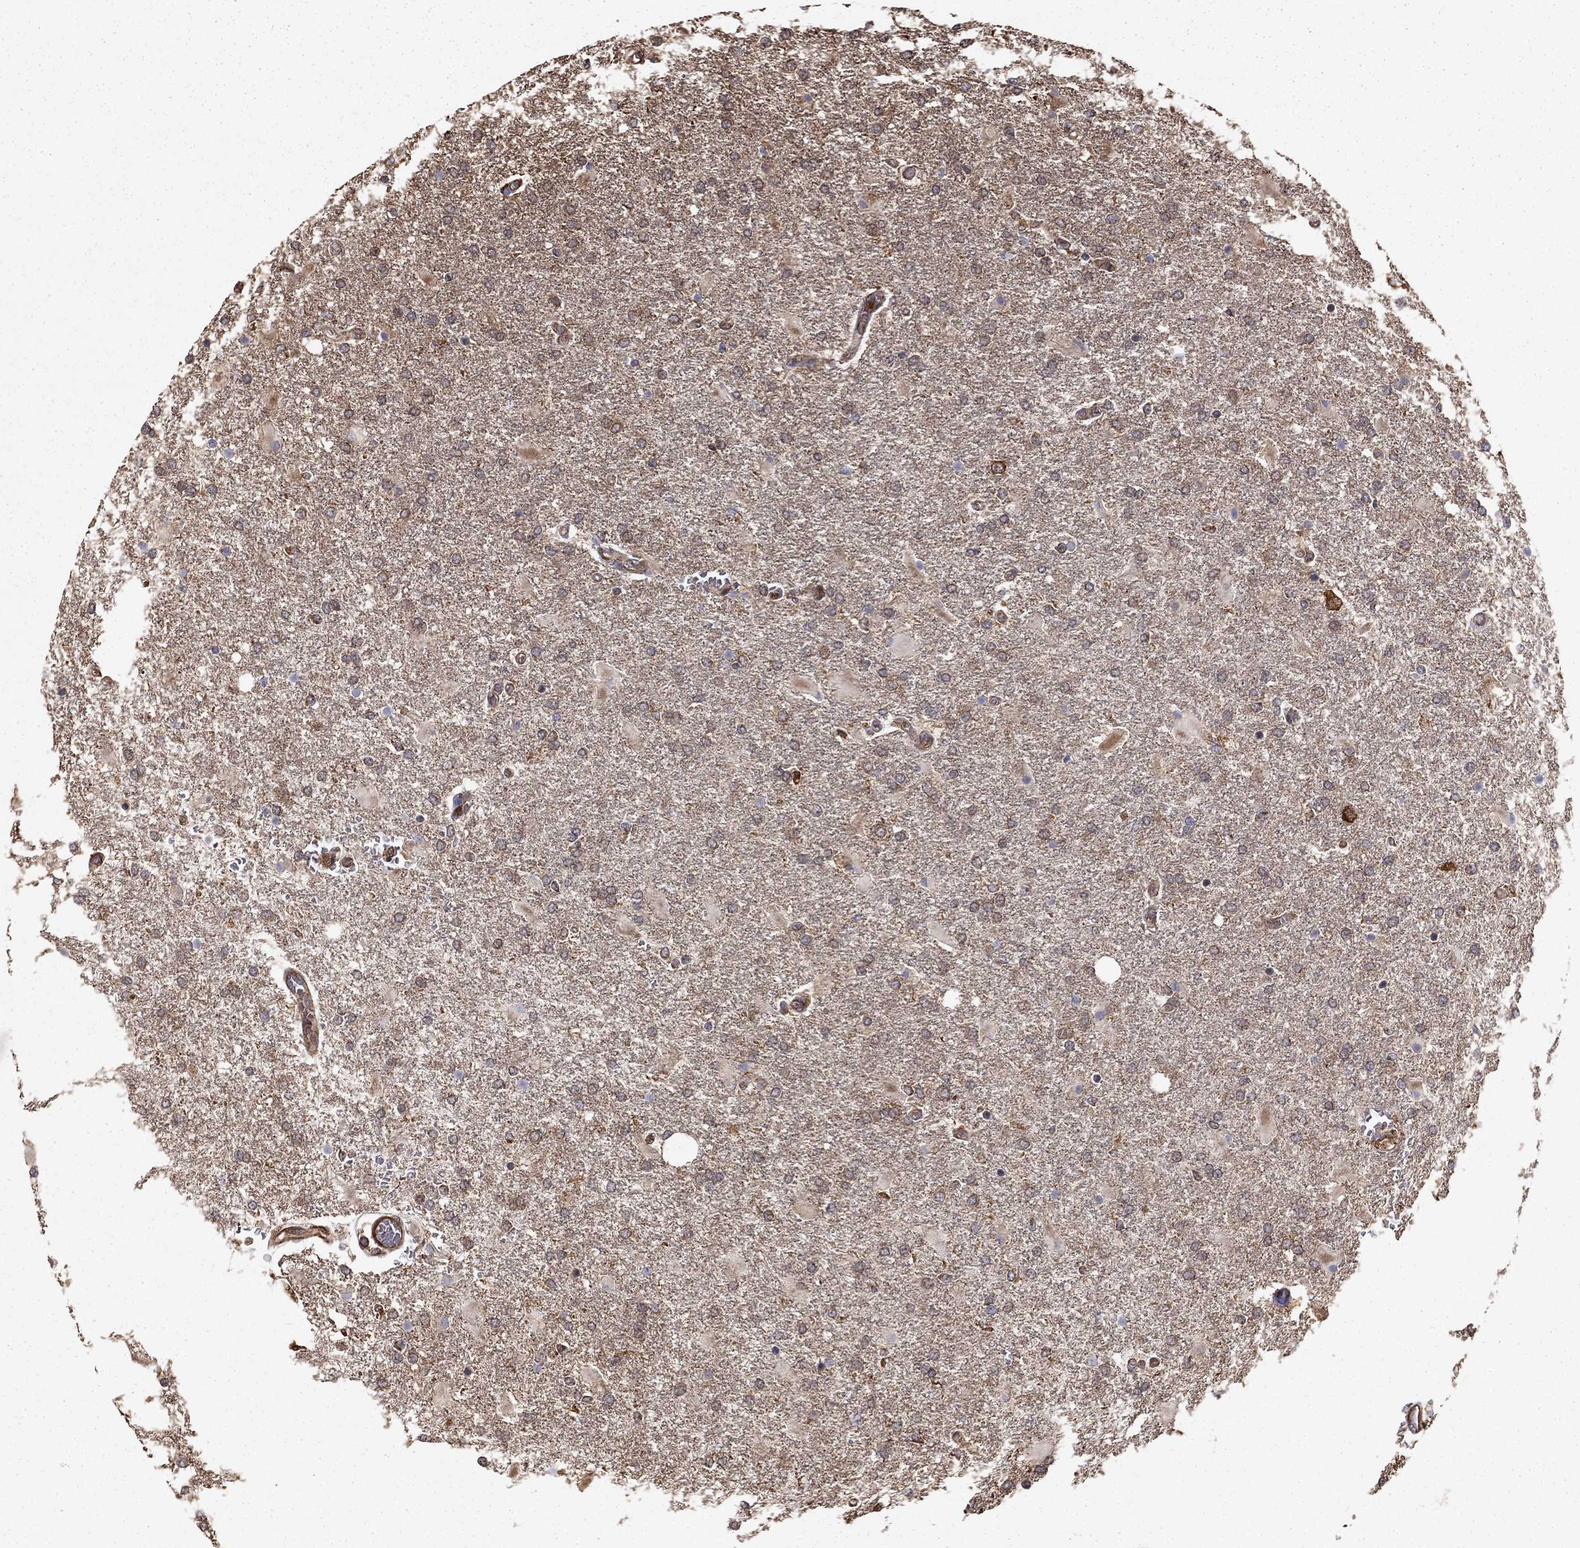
{"staining": {"intensity": "negative", "quantity": "none", "location": "none"}, "tissue": "glioma", "cell_type": "Tumor cells", "image_type": "cancer", "snomed": [{"axis": "morphology", "description": "Glioma, malignant, High grade"}, {"axis": "topography", "description": "Cerebral cortex"}], "caption": "High power microscopy histopathology image of an IHC photomicrograph of high-grade glioma (malignant), revealing no significant positivity in tumor cells. (Stains: DAB immunohistochemistry (IHC) with hematoxylin counter stain, Microscopy: brightfield microscopy at high magnification).", "gene": "HABP4", "patient": {"sex": "male", "age": 79}}